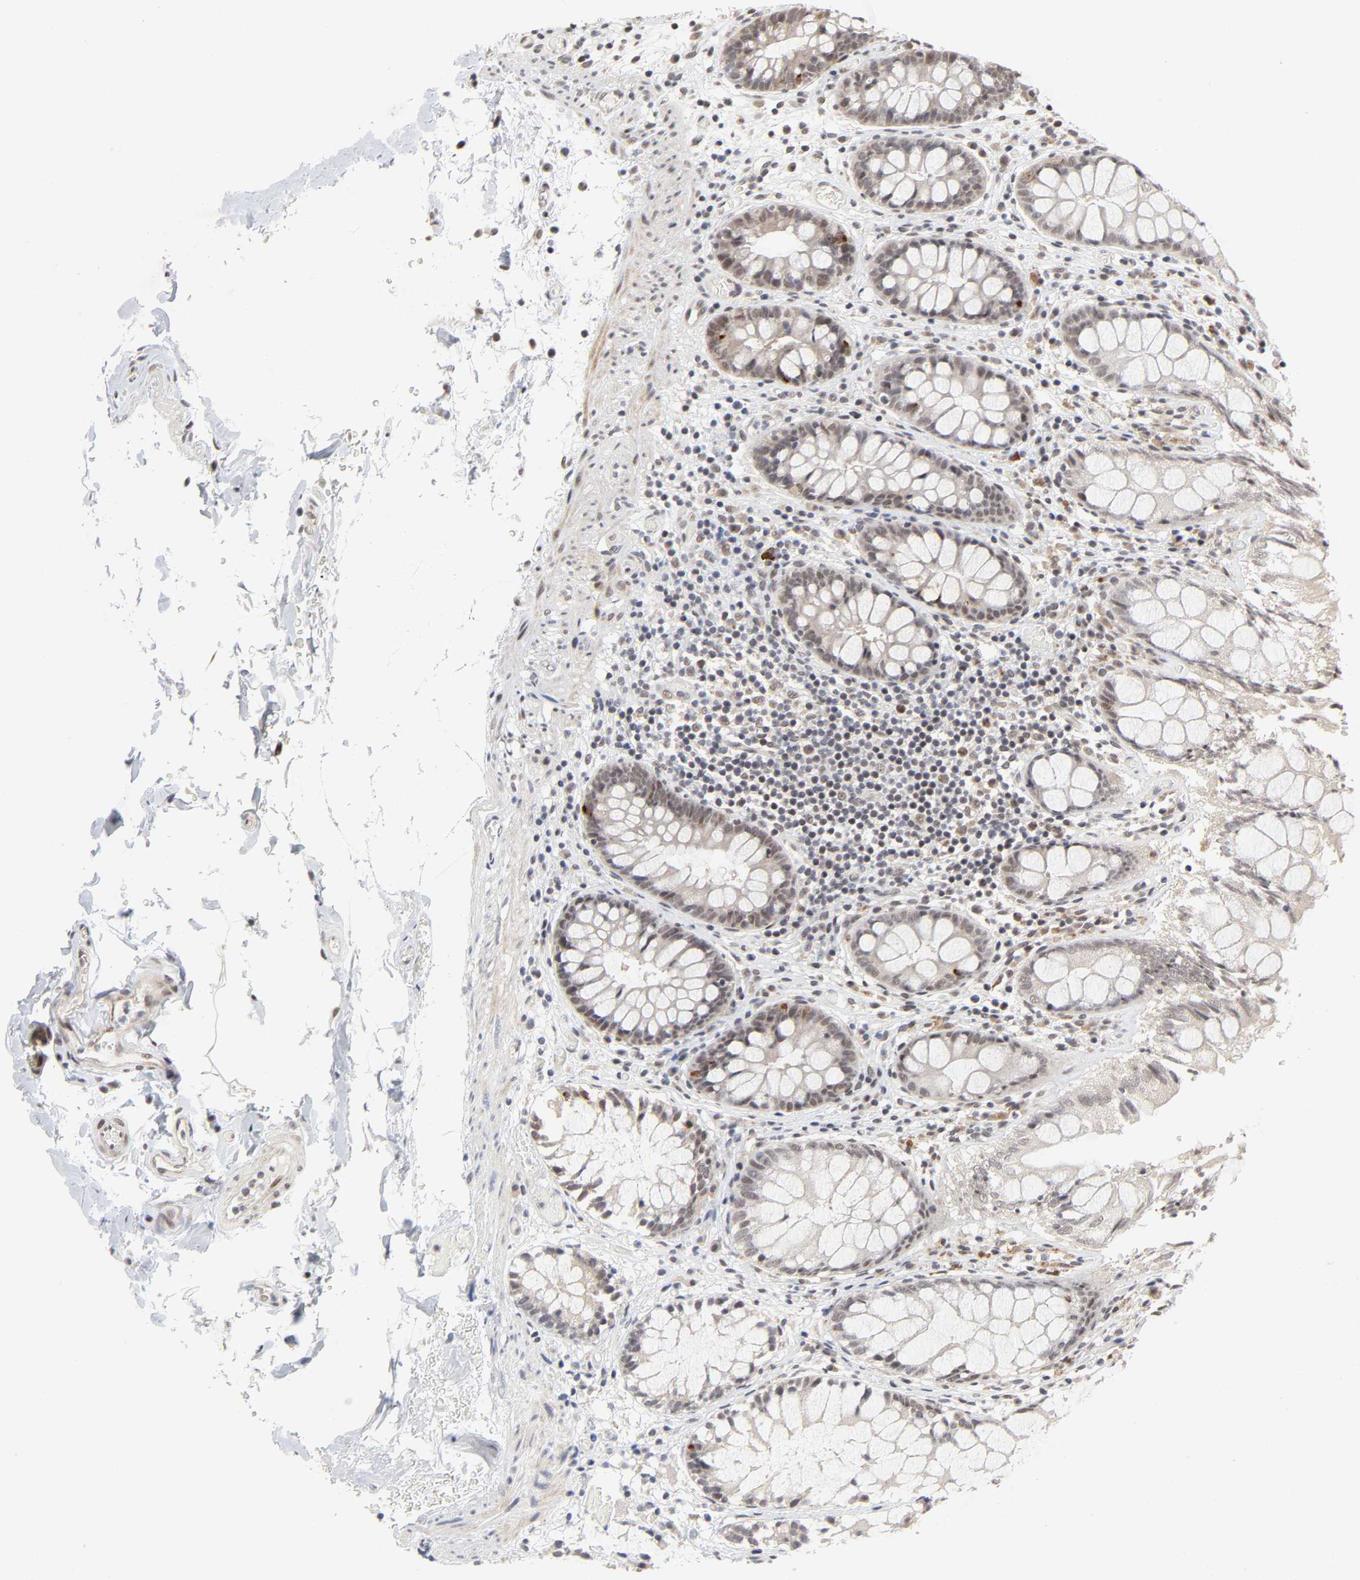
{"staining": {"intensity": "weak", "quantity": ">75%", "location": "nuclear"}, "tissue": "colon", "cell_type": "Endothelial cells", "image_type": "normal", "snomed": [{"axis": "morphology", "description": "Normal tissue, NOS"}, {"axis": "topography", "description": "Smooth muscle"}, {"axis": "topography", "description": "Colon"}], "caption": "Brown immunohistochemical staining in benign human colon demonstrates weak nuclear staining in approximately >75% of endothelial cells. (brown staining indicates protein expression, while blue staining denotes nuclei).", "gene": "ZKSCAN8", "patient": {"sex": "male", "age": 67}}